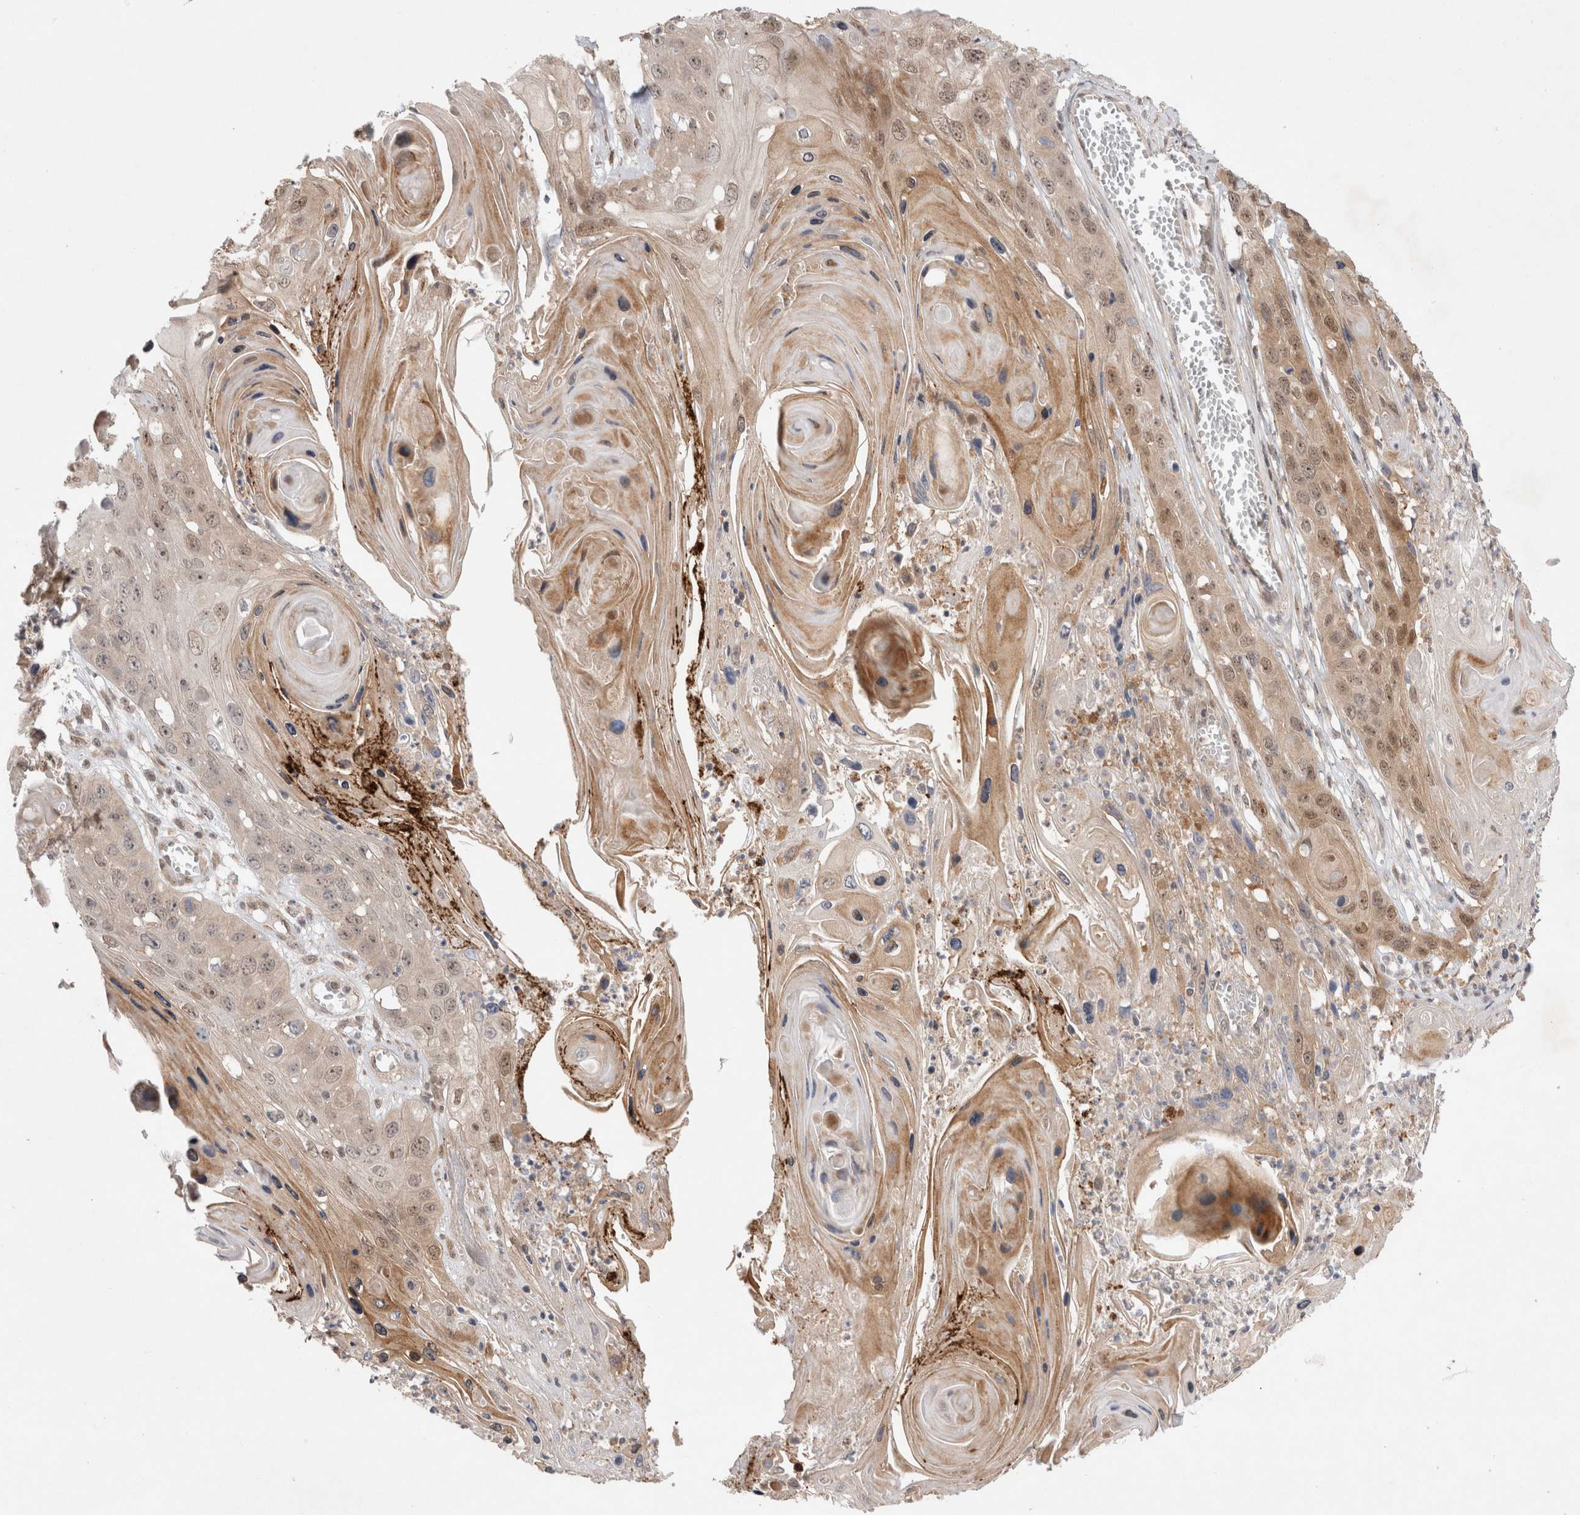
{"staining": {"intensity": "moderate", "quantity": "25%-75%", "location": "cytoplasmic/membranous,nuclear"}, "tissue": "skin cancer", "cell_type": "Tumor cells", "image_type": "cancer", "snomed": [{"axis": "morphology", "description": "Squamous cell carcinoma, NOS"}, {"axis": "topography", "description": "Skin"}], "caption": "Moderate cytoplasmic/membranous and nuclear positivity for a protein is seen in approximately 25%-75% of tumor cells of skin squamous cell carcinoma using IHC.", "gene": "SLC29A1", "patient": {"sex": "male", "age": 55}}